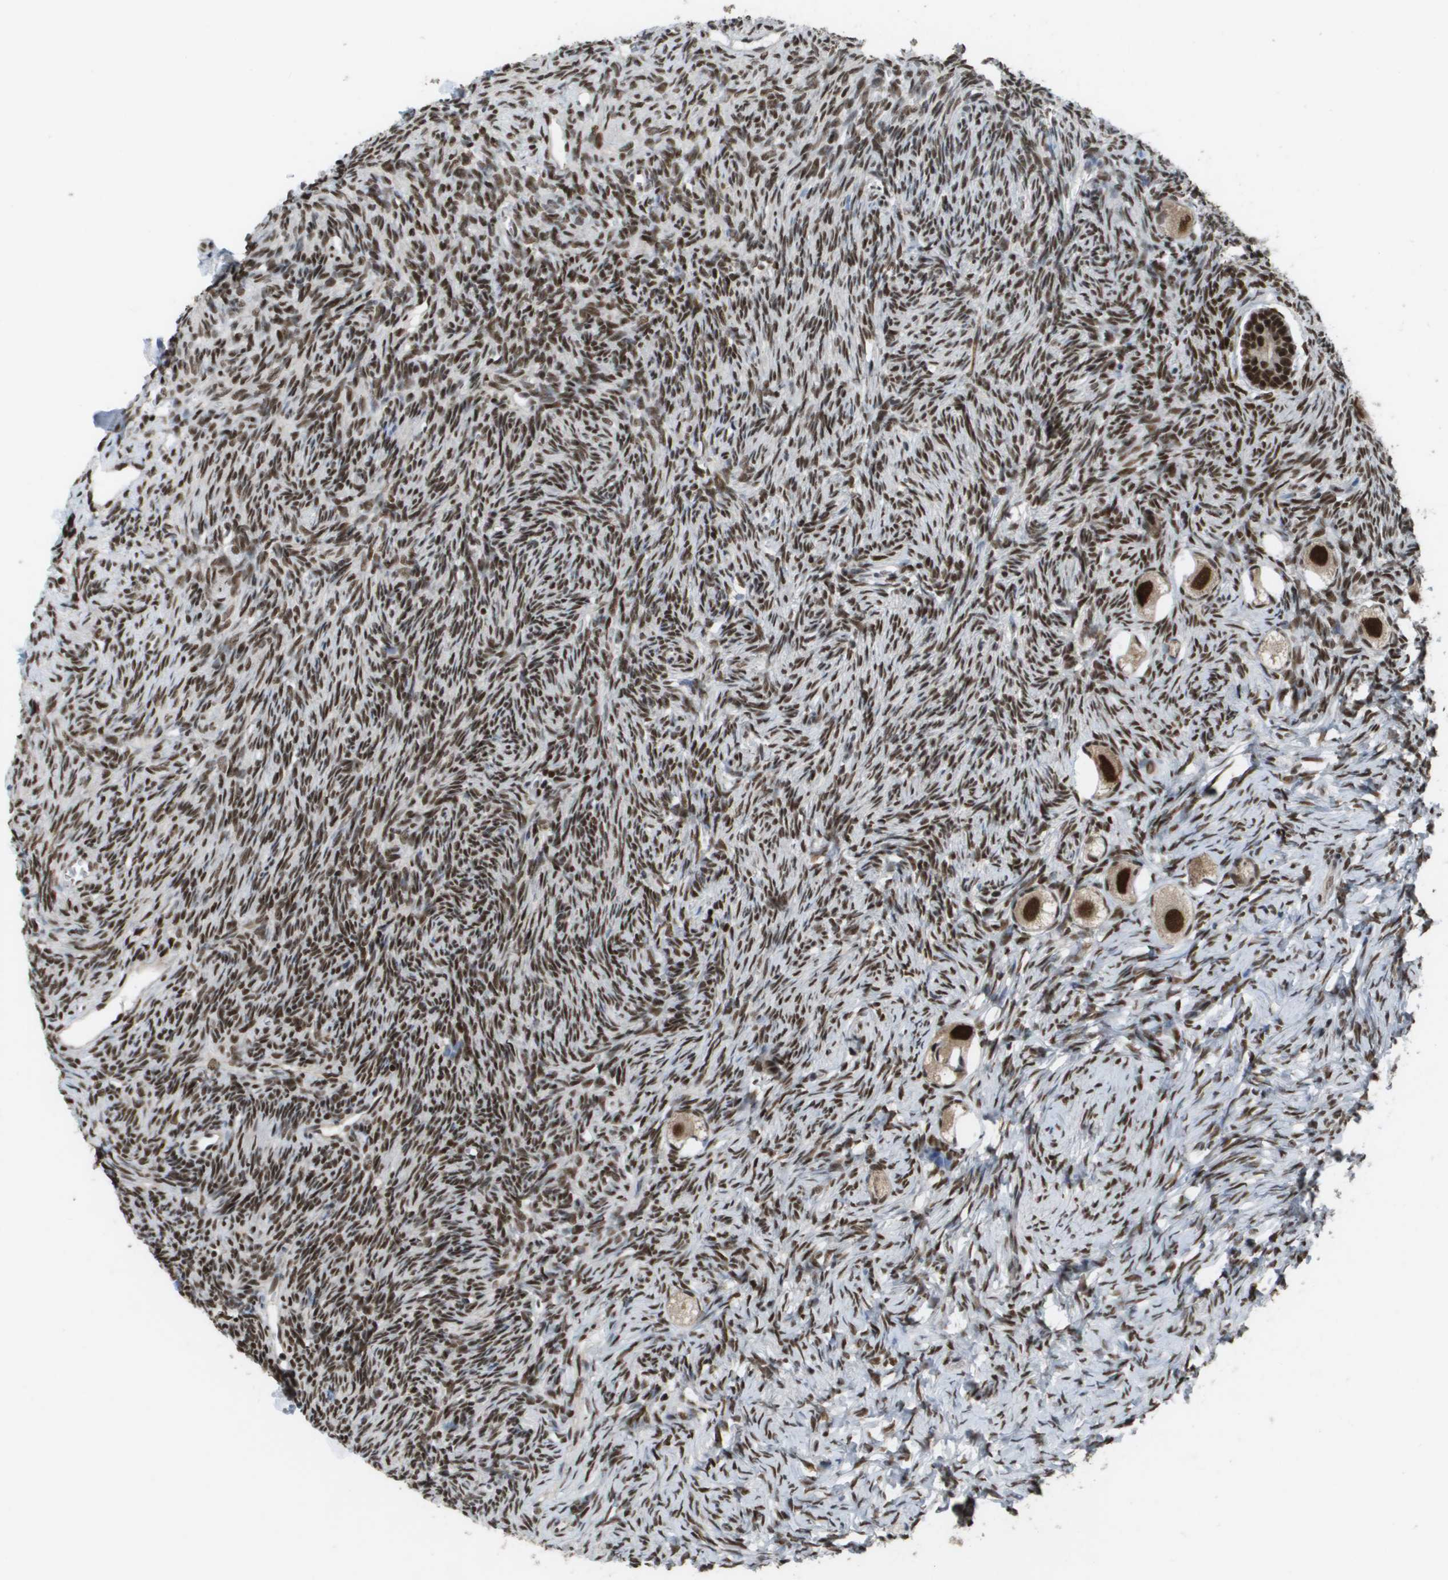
{"staining": {"intensity": "strong", "quantity": ">75%", "location": "nuclear"}, "tissue": "ovary", "cell_type": "Follicle cells", "image_type": "normal", "snomed": [{"axis": "morphology", "description": "Normal tissue, NOS"}, {"axis": "topography", "description": "Ovary"}], "caption": "A high-resolution image shows immunohistochemistry staining of normal ovary, which shows strong nuclear staining in approximately >75% of follicle cells. (DAB (3,3'-diaminobenzidine) IHC with brightfield microscopy, high magnification).", "gene": "CDT1", "patient": {"sex": "female", "age": 27}}